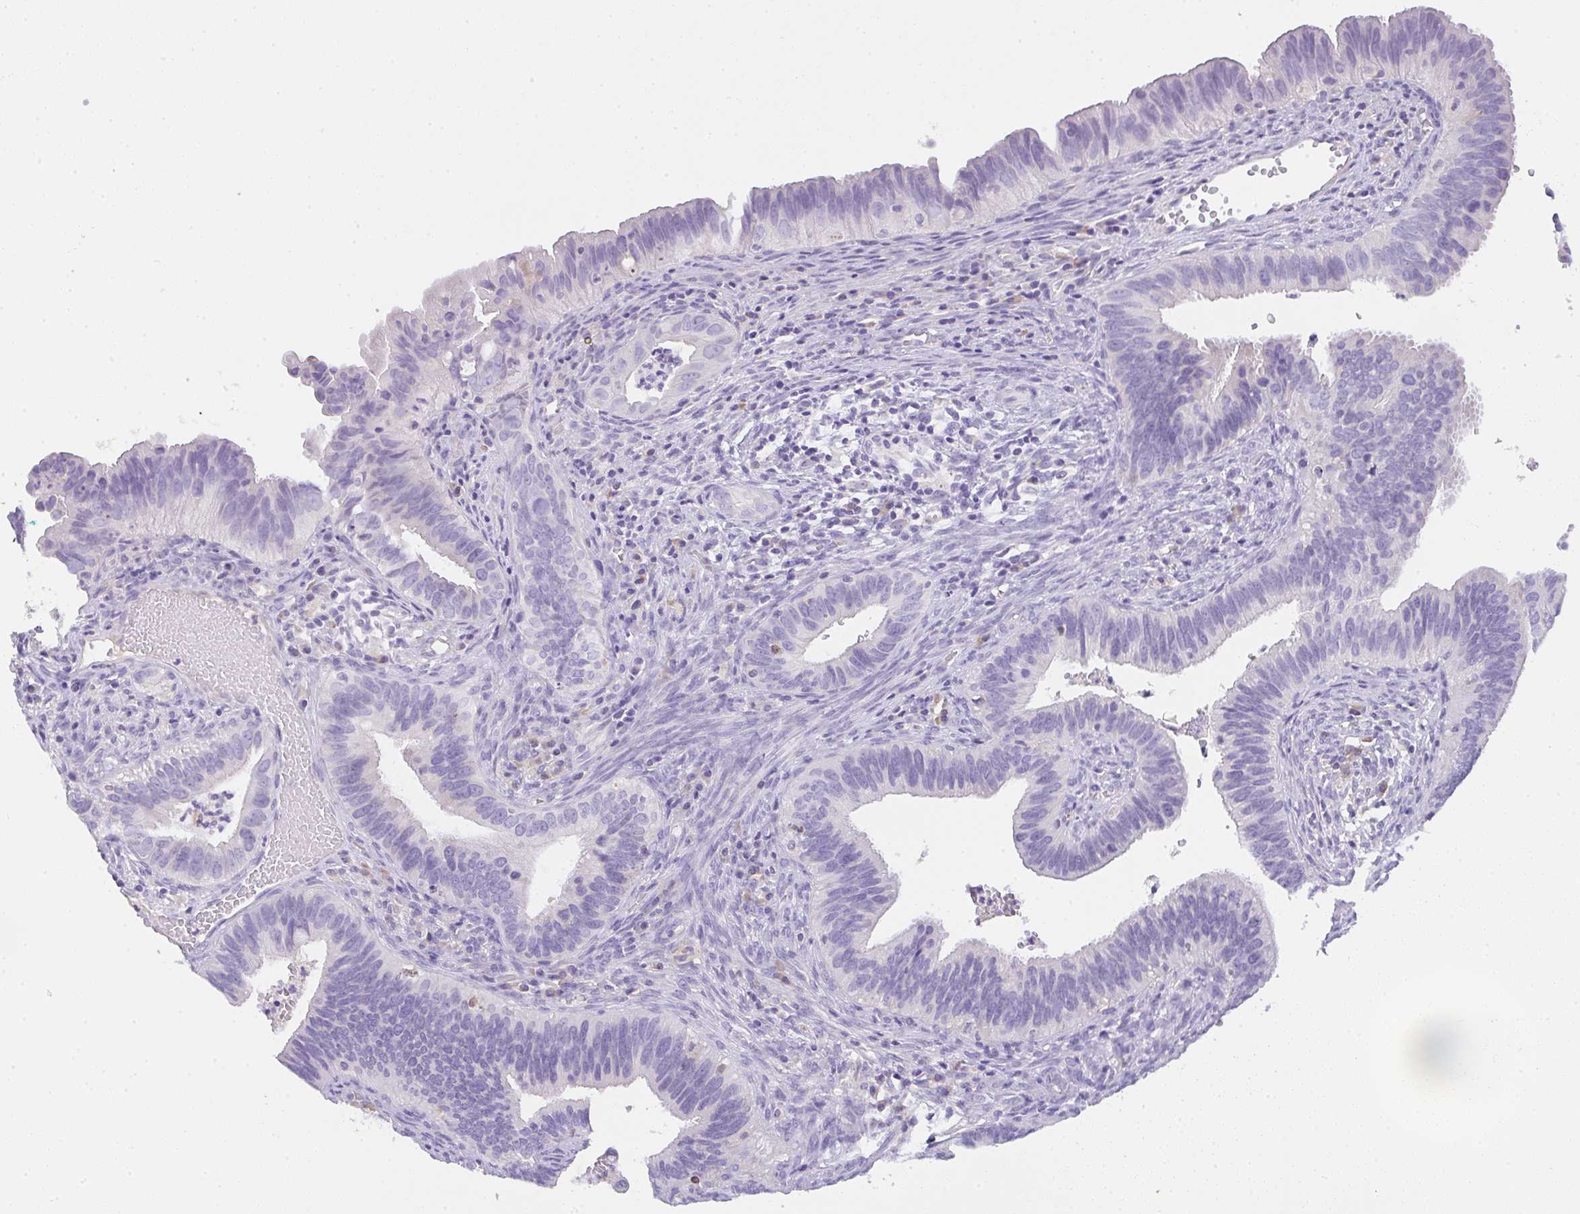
{"staining": {"intensity": "negative", "quantity": "none", "location": "none"}, "tissue": "cervical cancer", "cell_type": "Tumor cells", "image_type": "cancer", "snomed": [{"axis": "morphology", "description": "Adenocarcinoma, NOS"}, {"axis": "topography", "description": "Cervix"}], "caption": "Histopathology image shows no protein expression in tumor cells of cervical adenocarcinoma tissue.", "gene": "COX7B", "patient": {"sex": "female", "age": 42}}